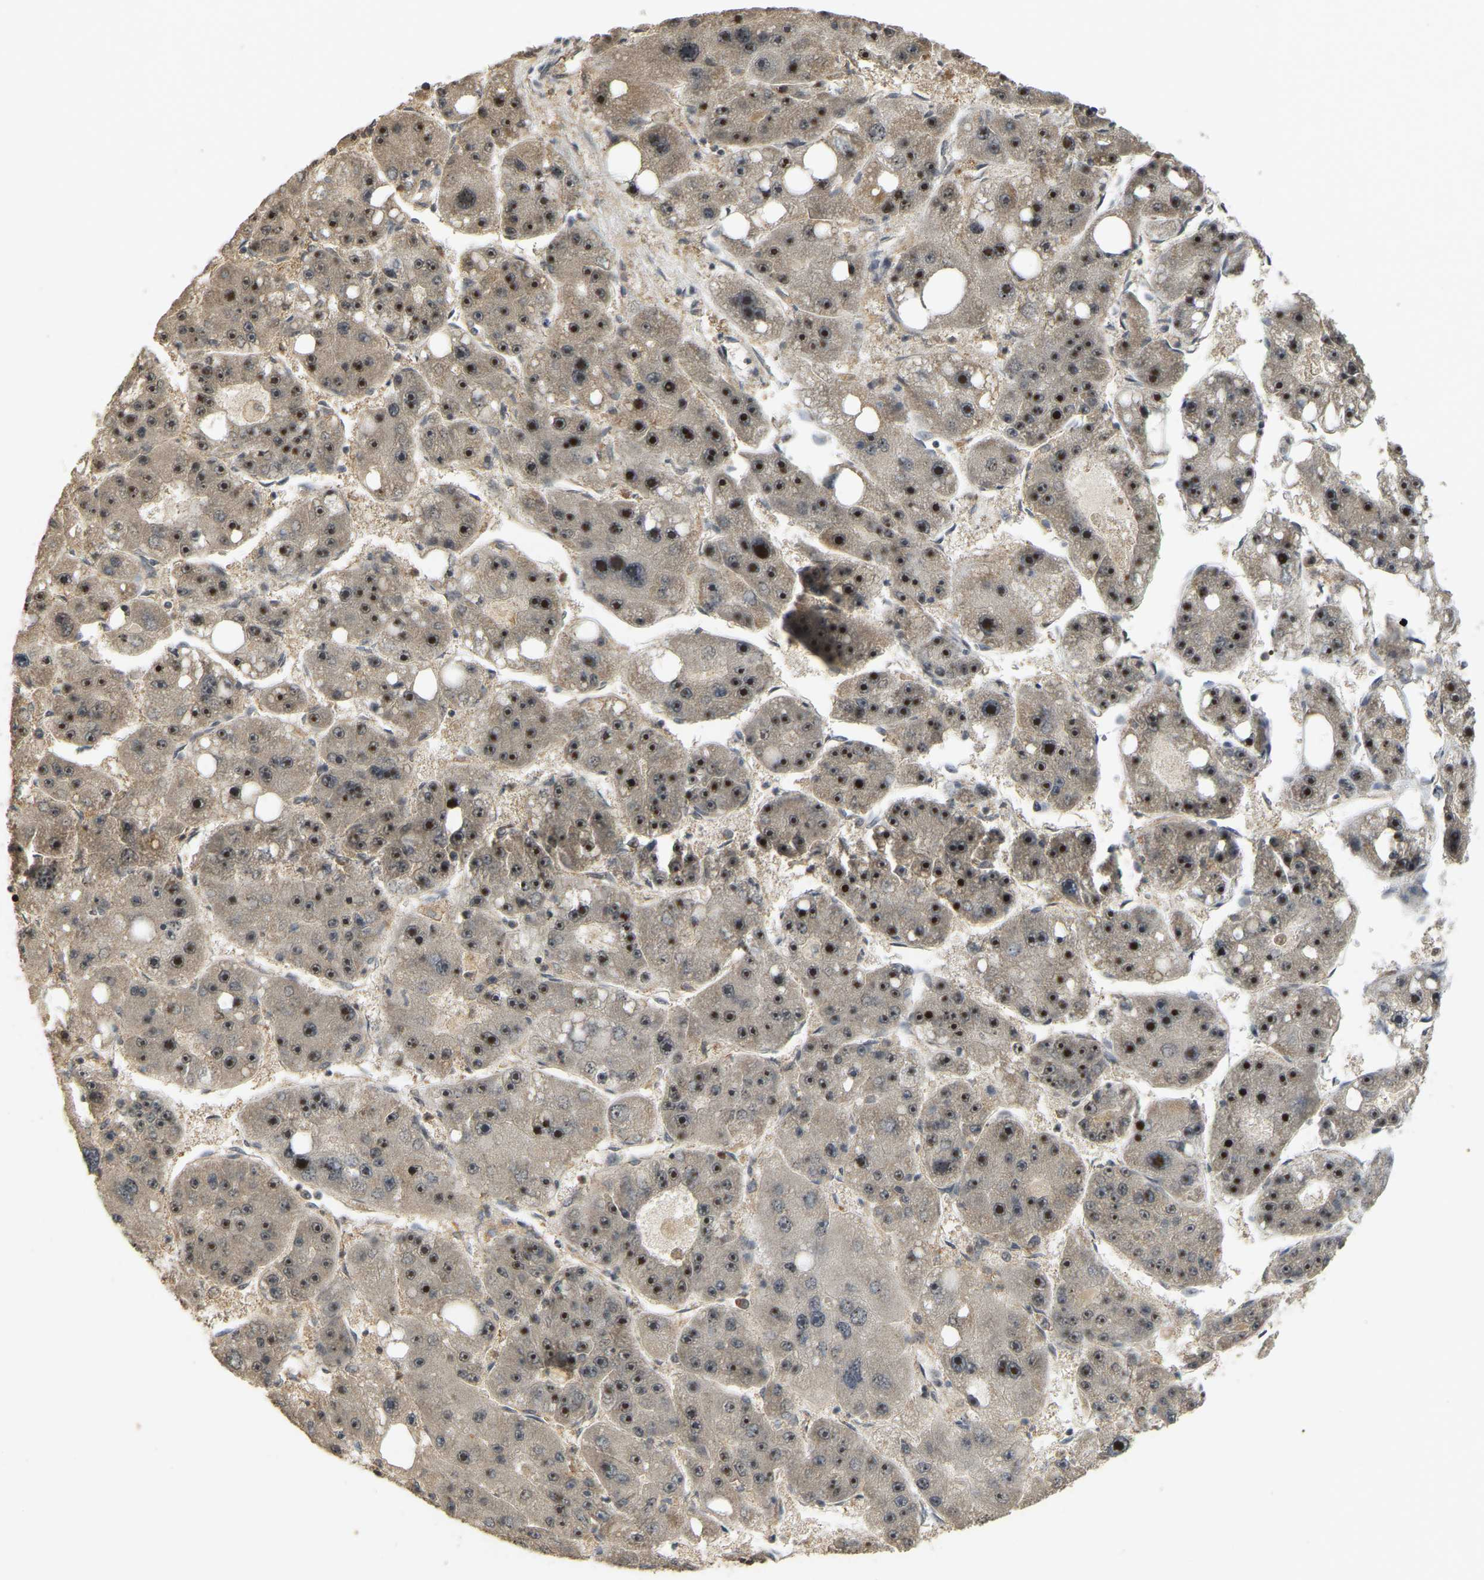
{"staining": {"intensity": "strong", "quantity": ">75%", "location": "nuclear"}, "tissue": "liver cancer", "cell_type": "Tumor cells", "image_type": "cancer", "snomed": [{"axis": "morphology", "description": "Carcinoma, Hepatocellular, NOS"}, {"axis": "topography", "description": "Liver"}], "caption": "Approximately >75% of tumor cells in hepatocellular carcinoma (liver) show strong nuclear protein expression as visualized by brown immunohistochemical staining.", "gene": "BRF2", "patient": {"sex": "female", "age": 61}}